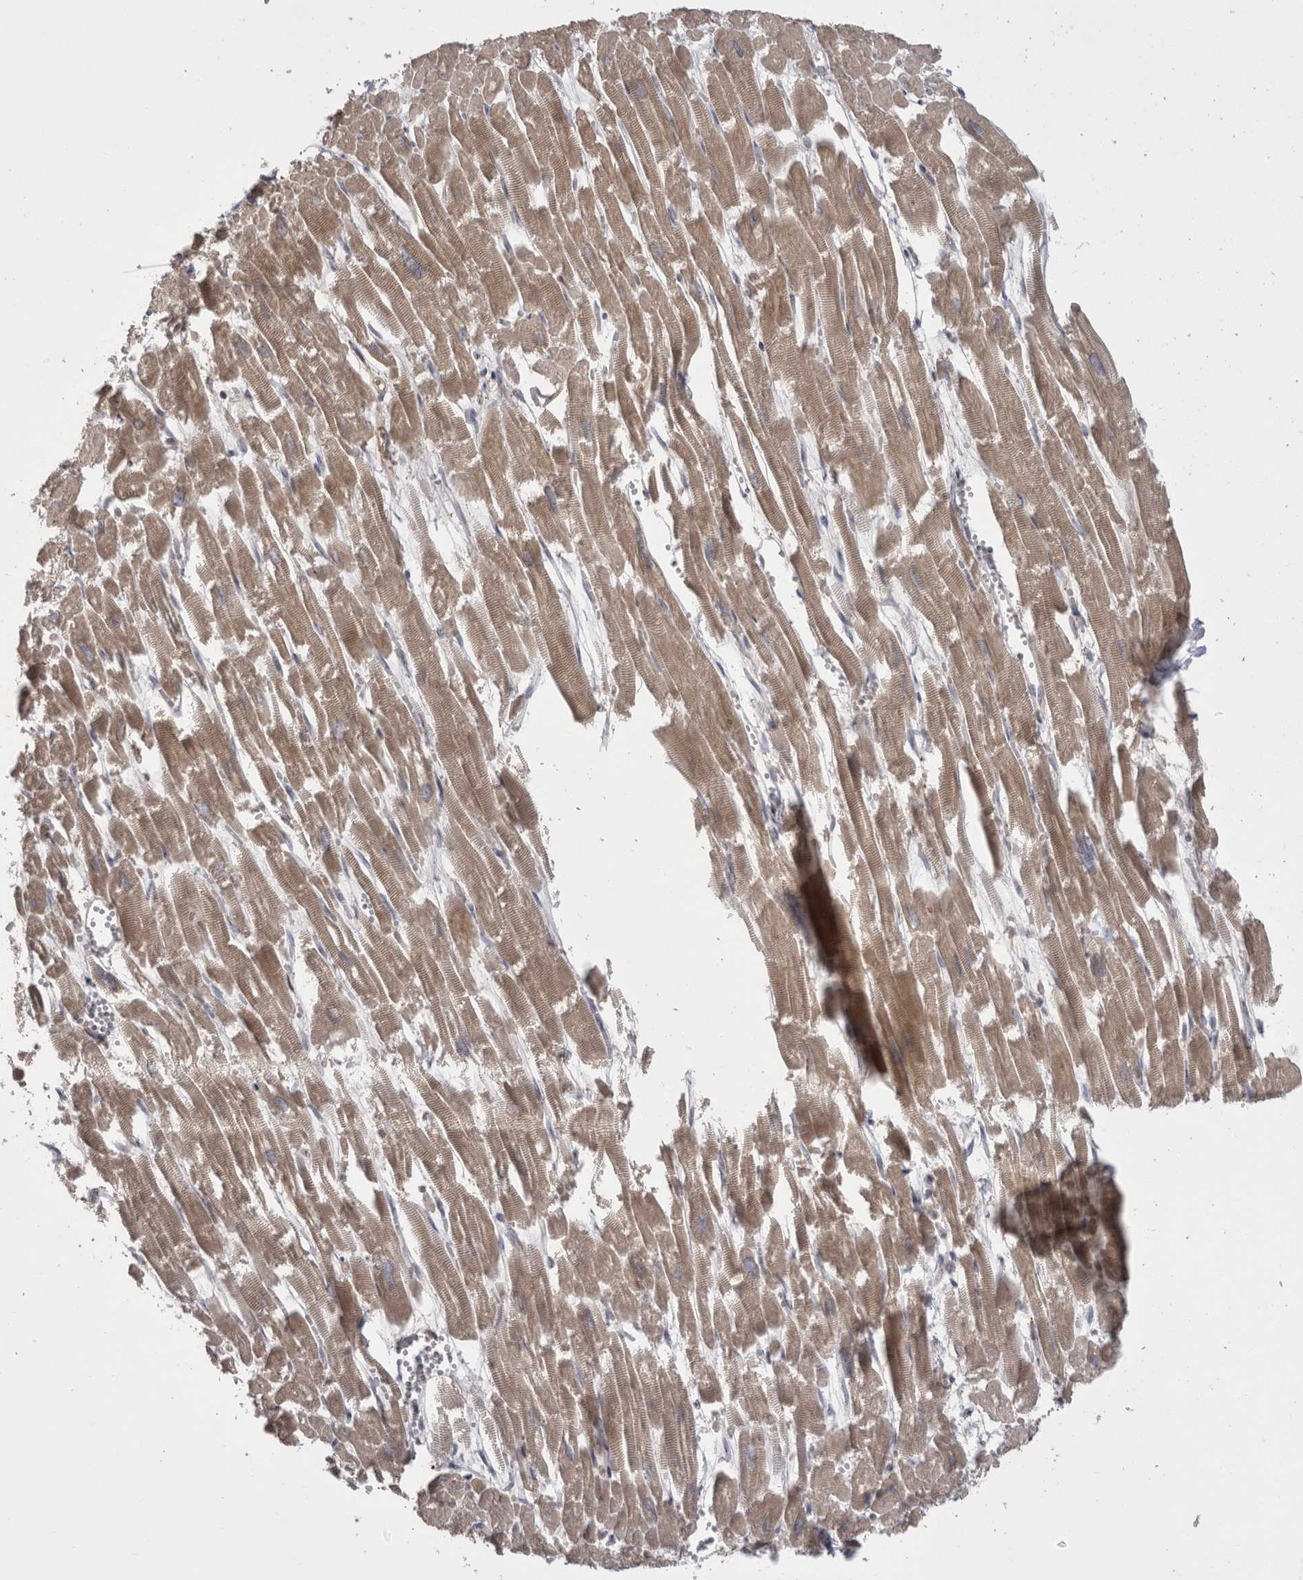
{"staining": {"intensity": "weak", "quantity": ">75%", "location": "cytoplasmic/membranous"}, "tissue": "heart muscle", "cell_type": "Cardiomyocytes", "image_type": "normal", "snomed": [{"axis": "morphology", "description": "Normal tissue, NOS"}, {"axis": "topography", "description": "Heart"}], "caption": "Unremarkable heart muscle was stained to show a protein in brown. There is low levels of weak cytoplasmic/membranous expression in approximately >75% of cardiomyocytes. (brown staining indicates protein expression, while blue staining denotes nuclei).", "gene": "CHIC1", "patient": {"sex": "male", "age": 54}}